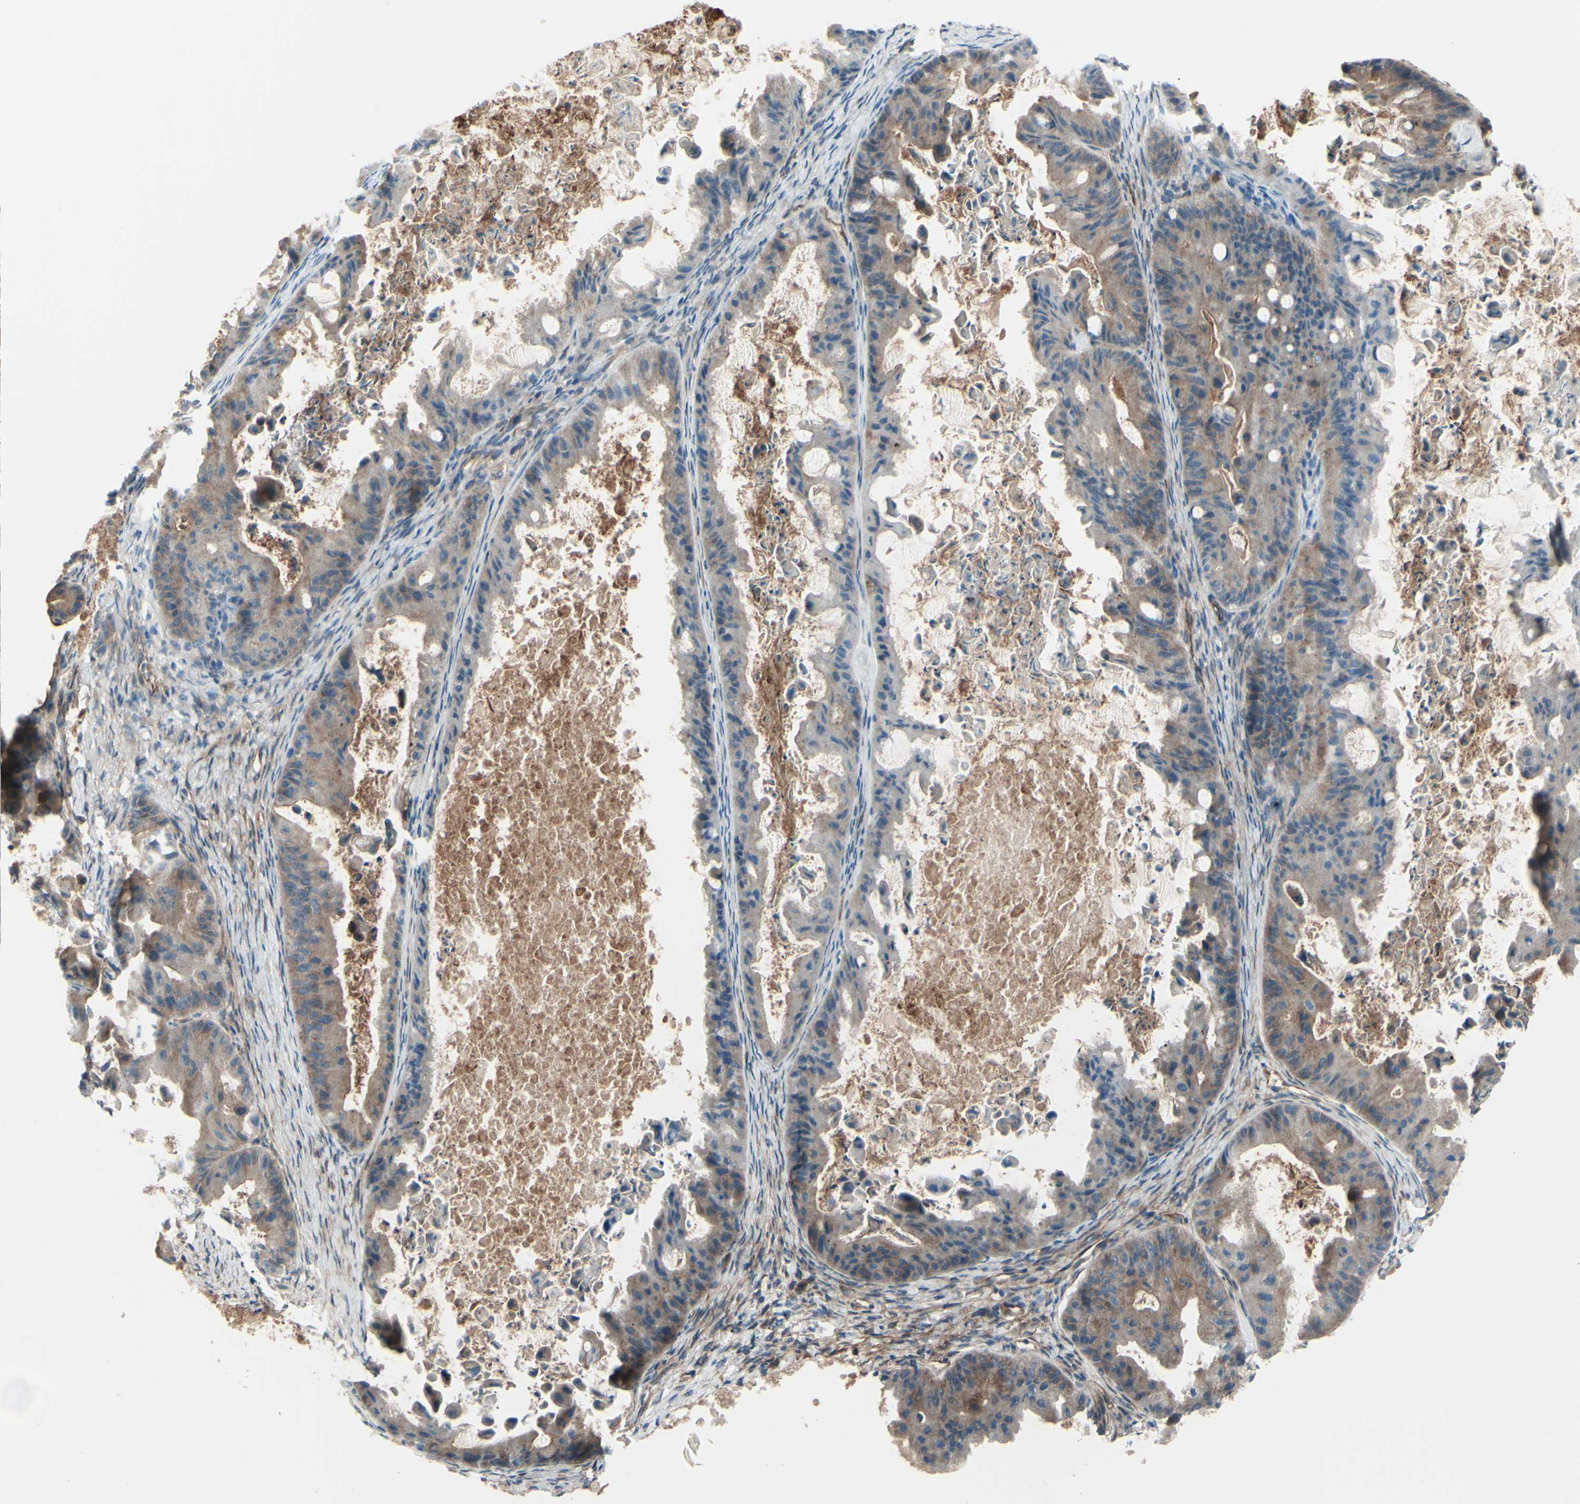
{"staining": {"intensity": "moderate", "quantity": ">75%", "location": "cytoplasmic/membranous"}, "tissue": "ovarian cancer", "cell_type": "Tumor cells", "image_type": "cancer", "snomed": [{"axis": "morphology", "description": "Cystadenocarcinoma, mucinous, NOS"}, {"axis": "topography", "description": "Ovary"}], "caption": "Human ovarian cancer stained with a protein marker exhibits moderate staining in tumor cells.", "gene": "PCDHGA2", "patient": {"sex": "female", "age": 37}}